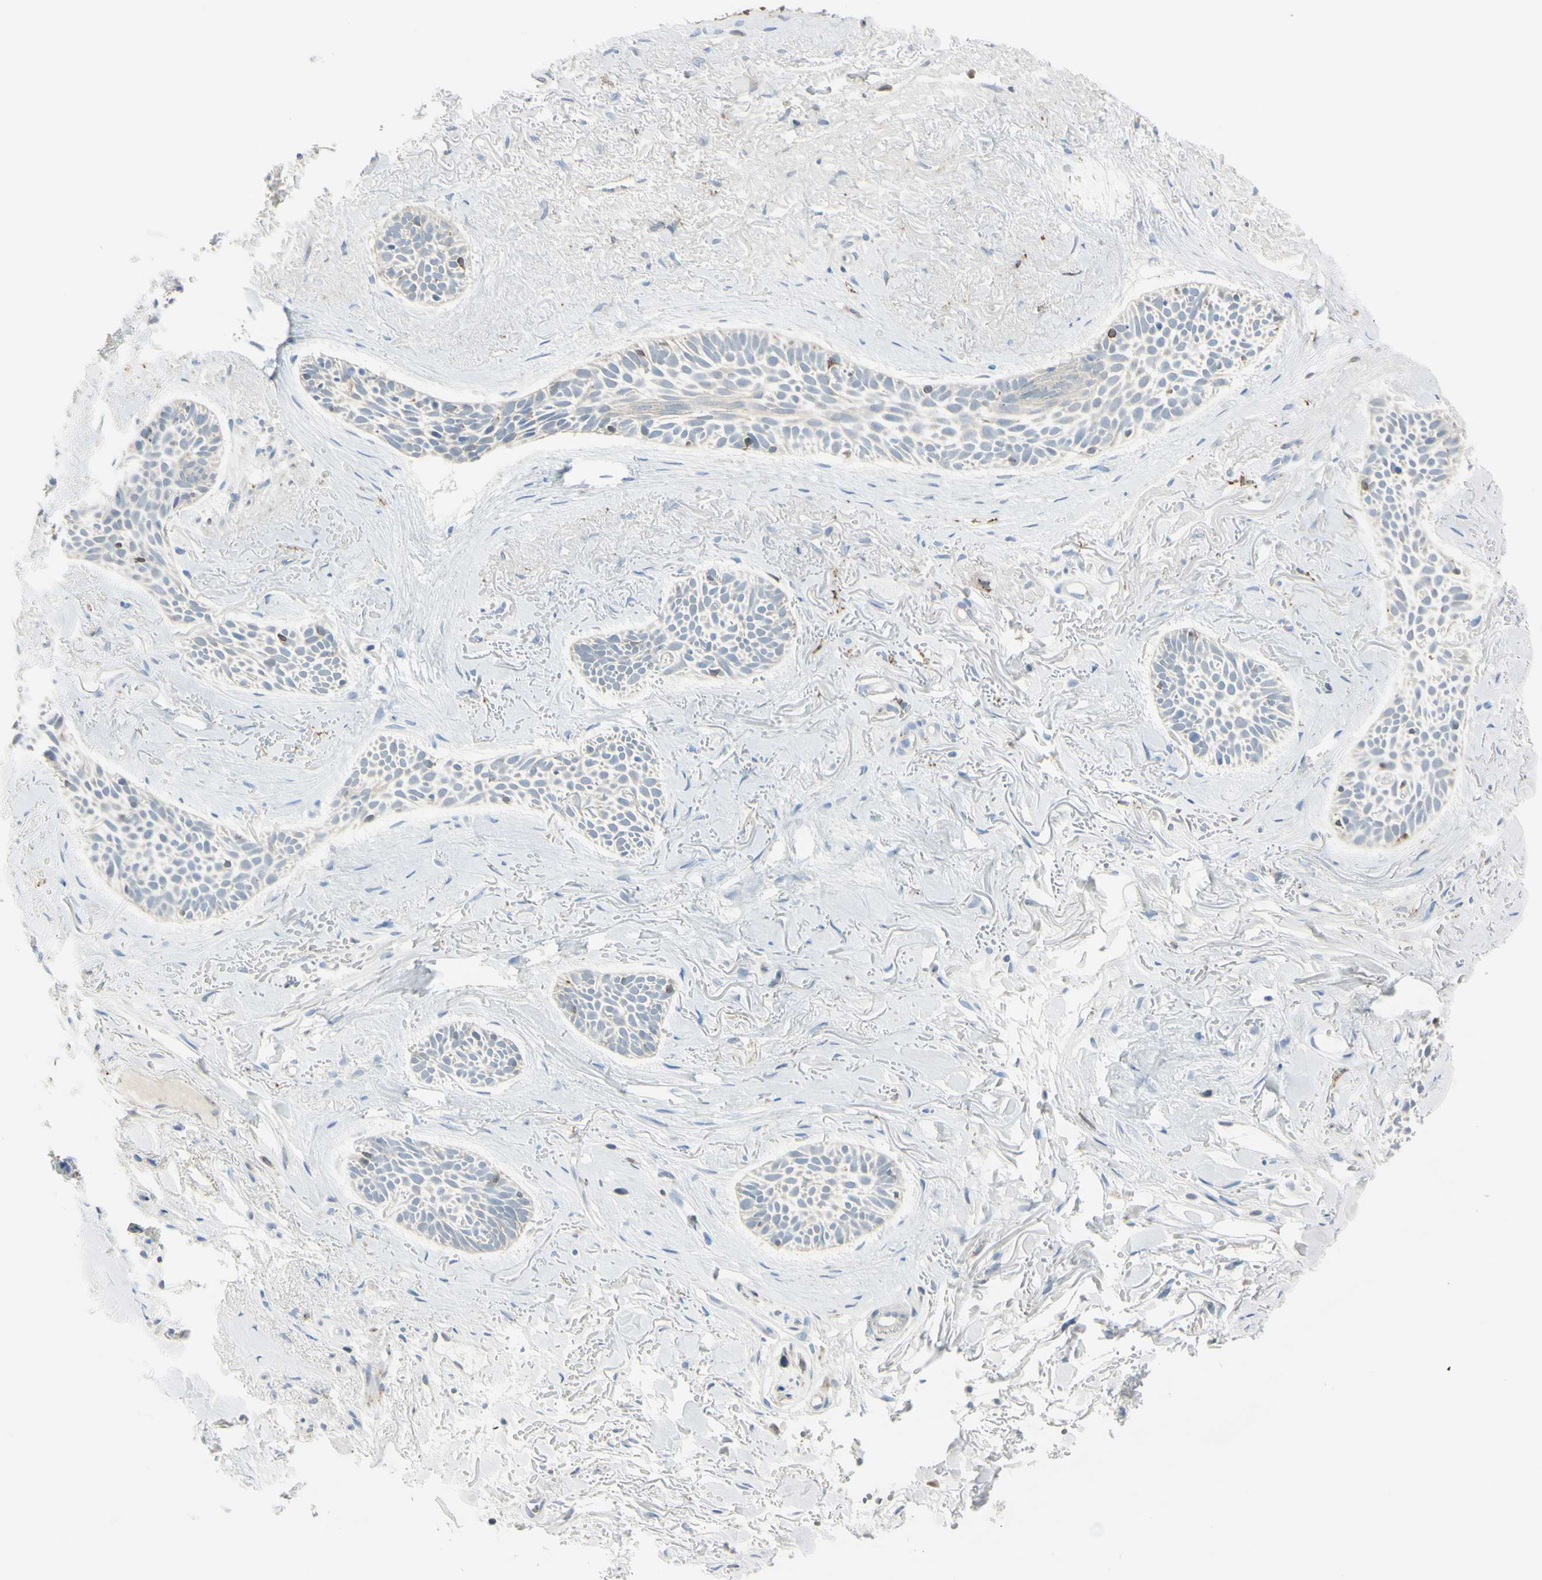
{"staining": {"intensity": "weak", "quantity": "25%-75%", "location": "cytoplasmic/membranous"}, "tissue": "skin cancer", "cell_type": "Tumor cells", "image_type": "cancer", "snomed": [{"axis": "morphology", "description": "Normal tissue, NOS"}, {"axis": "morphology", "description": "Basal cell carcinoma"}, {"axis": "topography", "description": "Skin"}], "caption": "A high-resolution image shows immunohistochemistry staining of basal cell carcinoma (skin), which exhibits weak cytoplasmic/membranous expression in approximately 25%-75% of tumor cells.", "gene": "CYRIB", "patient": {"sex": "female", "age": 84}}